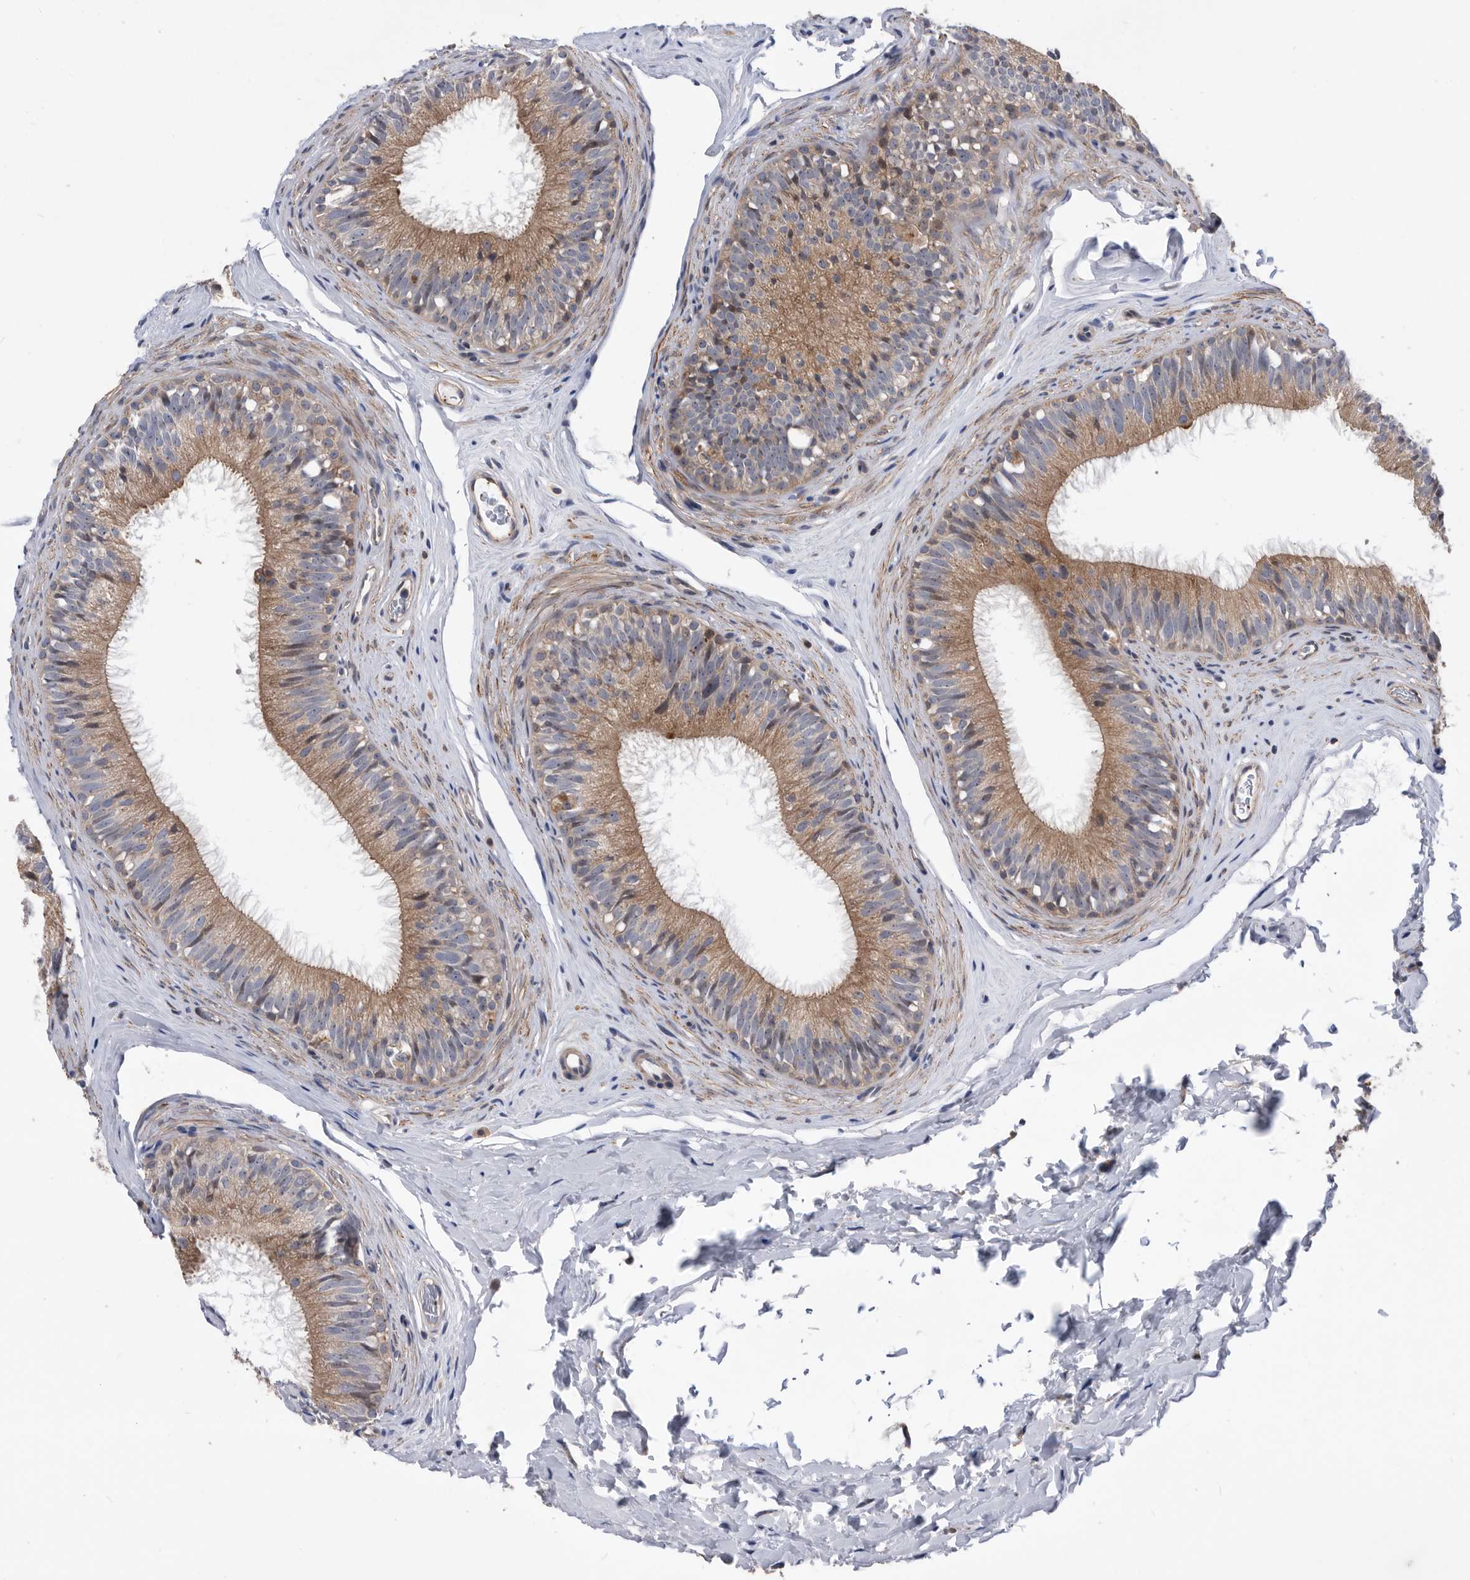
{"staining": {"intensity": "moderate", "quantity": ">75%", "location": "cytoplasmic/membranous"}, "tissue": "epididymis", "cell_type": "Glandular cells", "image_type": "normal", "snomed": [{"axis": "morphology", "description": "Normal tissue, NOS"}, {"axis": "topography", "description": "Epididymis"}], "caption": "Protein expression by immunohistochemistry (IHC) displays moderate cytoplasmic/membranous expression in about >75% of glandular cells in benign epididymis.", "gene": "BAIAP3", "patient": {"sex": "male", "age": 29}}